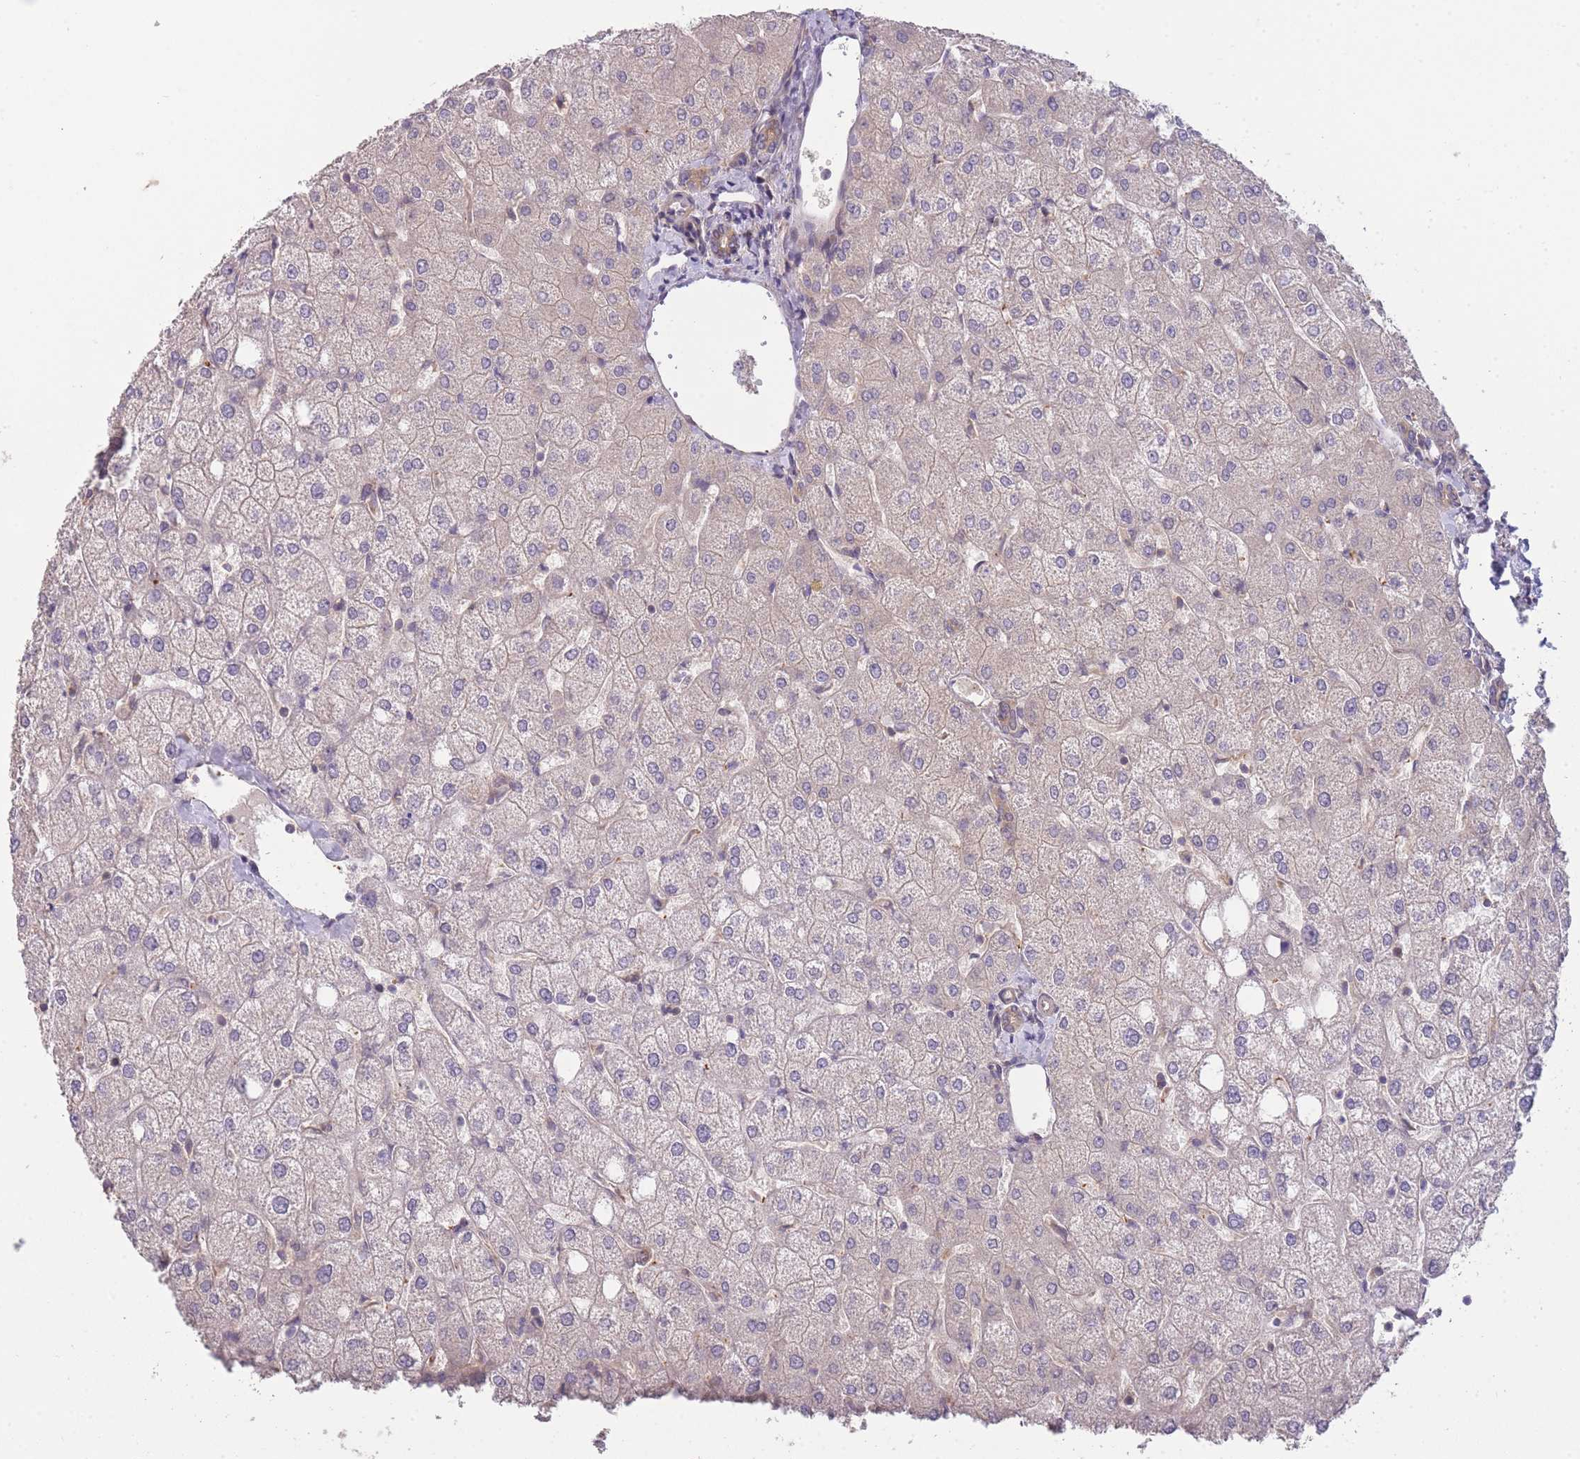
{"staining": {"intensity": "negative", "quantity": "none", "location": "none"}, "tissue": "liver", "cell_type": "Cholangiocytes", "image_type": "normal", "snomed": [{"axis": "morphology", "description": "Normal tissue, NOS"}, {"axis": "topography", "description": "Liver"}], "caption": "High magnification brightfield microscopy of benign liver stained with DAB (brown) and counterstained with hematoxylin (blue): cholangiocytes show no significant staining.", "gene": "PFDN6", "patient": {"sex": "female", "age": 54}}